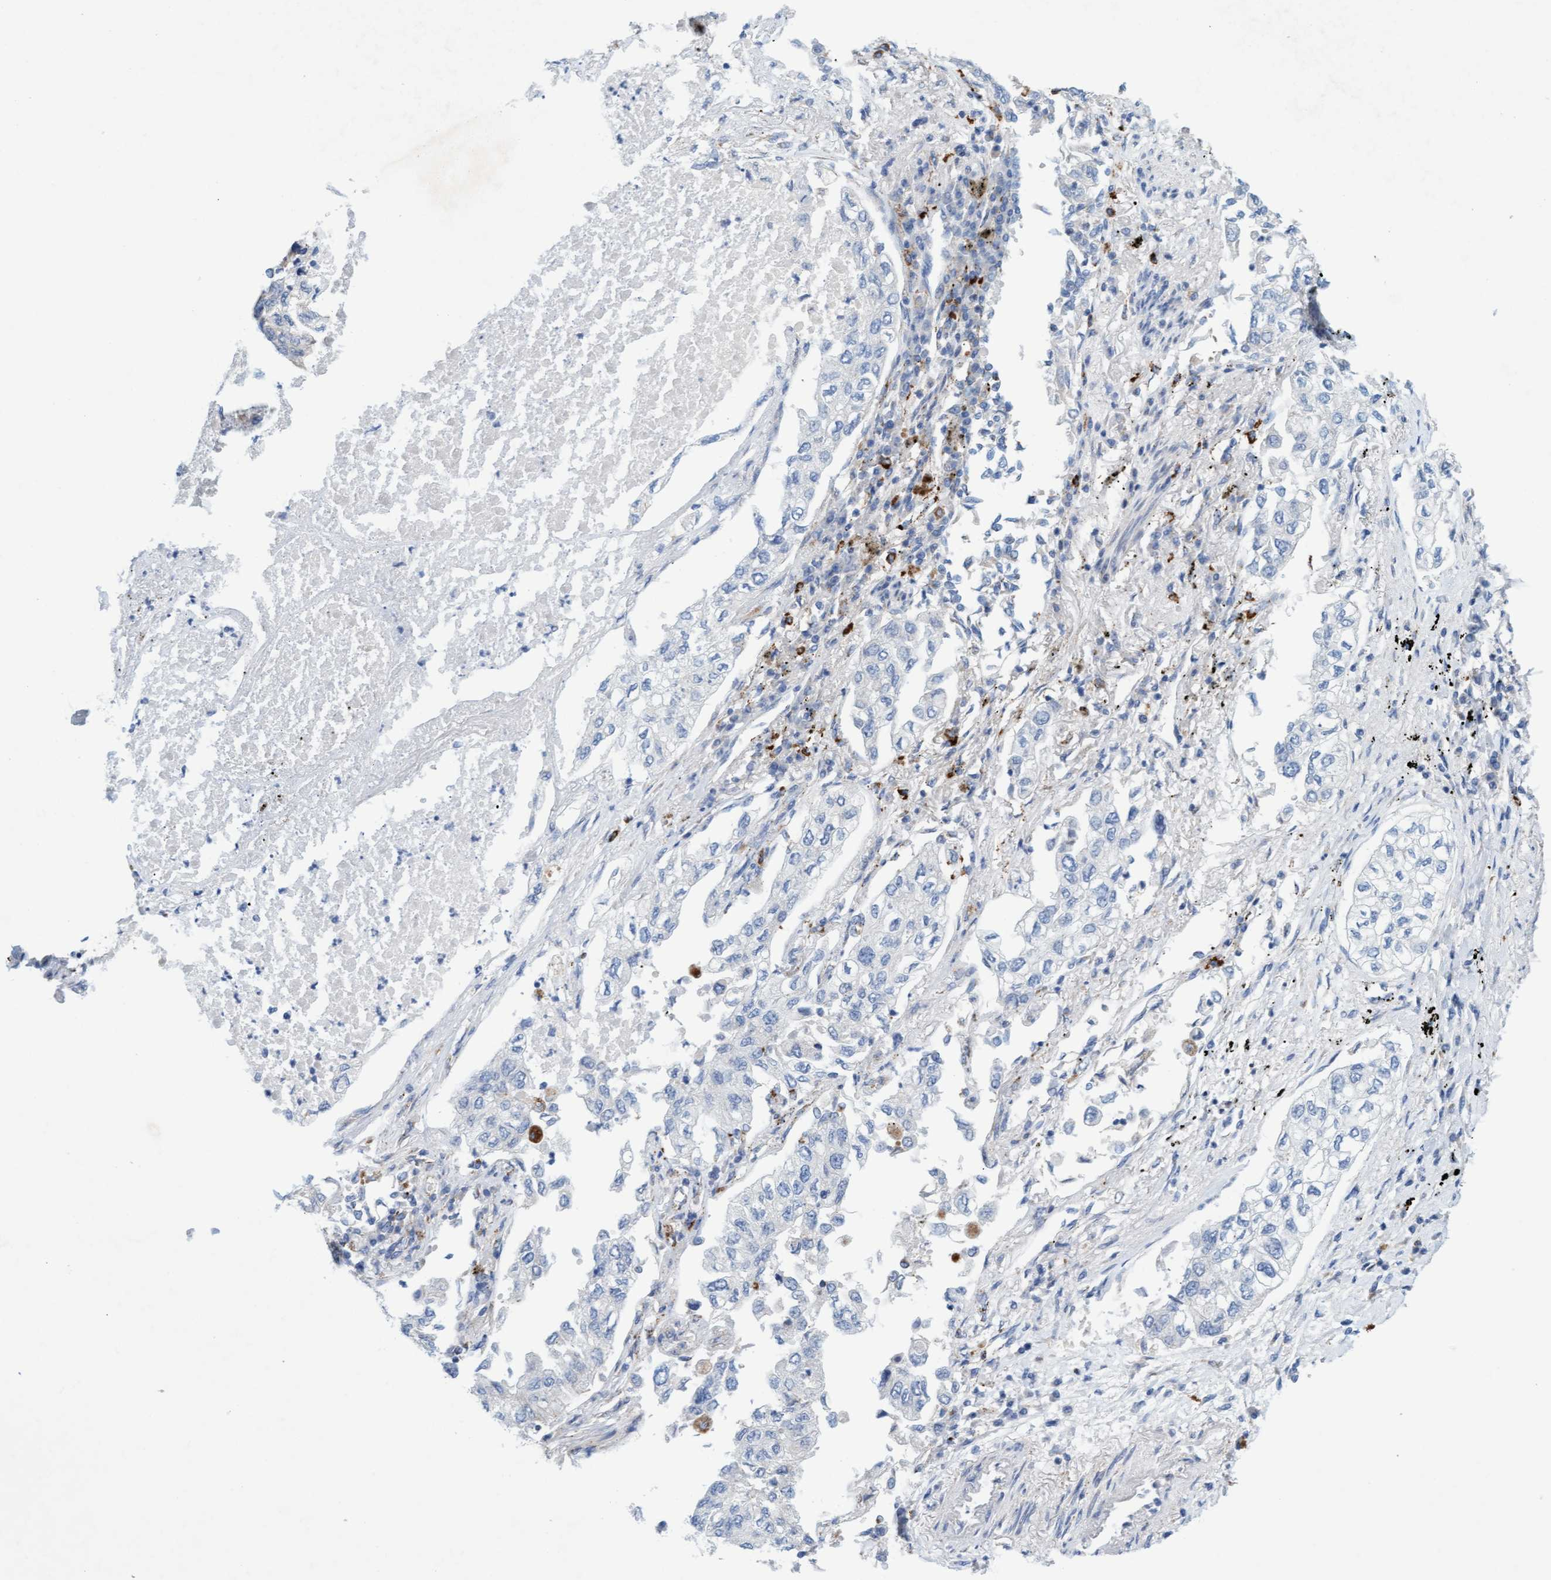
{"staining": {"intensity": "negative", "quantity": "none", "location": "none"}, "tissue": "lung cancer", "cell_type": "Tumor cells", "image_type": "cancer", "snomed": [{"axis": "morphology", "description": "Inflammation, NOS"}, {"axis": "morphology", "description": "Adenocarcinoma, NOS"}, {"axis": "topography", "description": "Lung"}], "caption": "Tumor cells are negative for protein expression in human lung adenocarcinoma. The staining was performed using DAB (3,3'-diaminobenzidine) to visualize the protein expression in brown, while the nuclei were stained in blue with hematoxylin (Magnification: 20x).", "gene": "SGSH", "patient": {"sex": "male", "age": 63}}